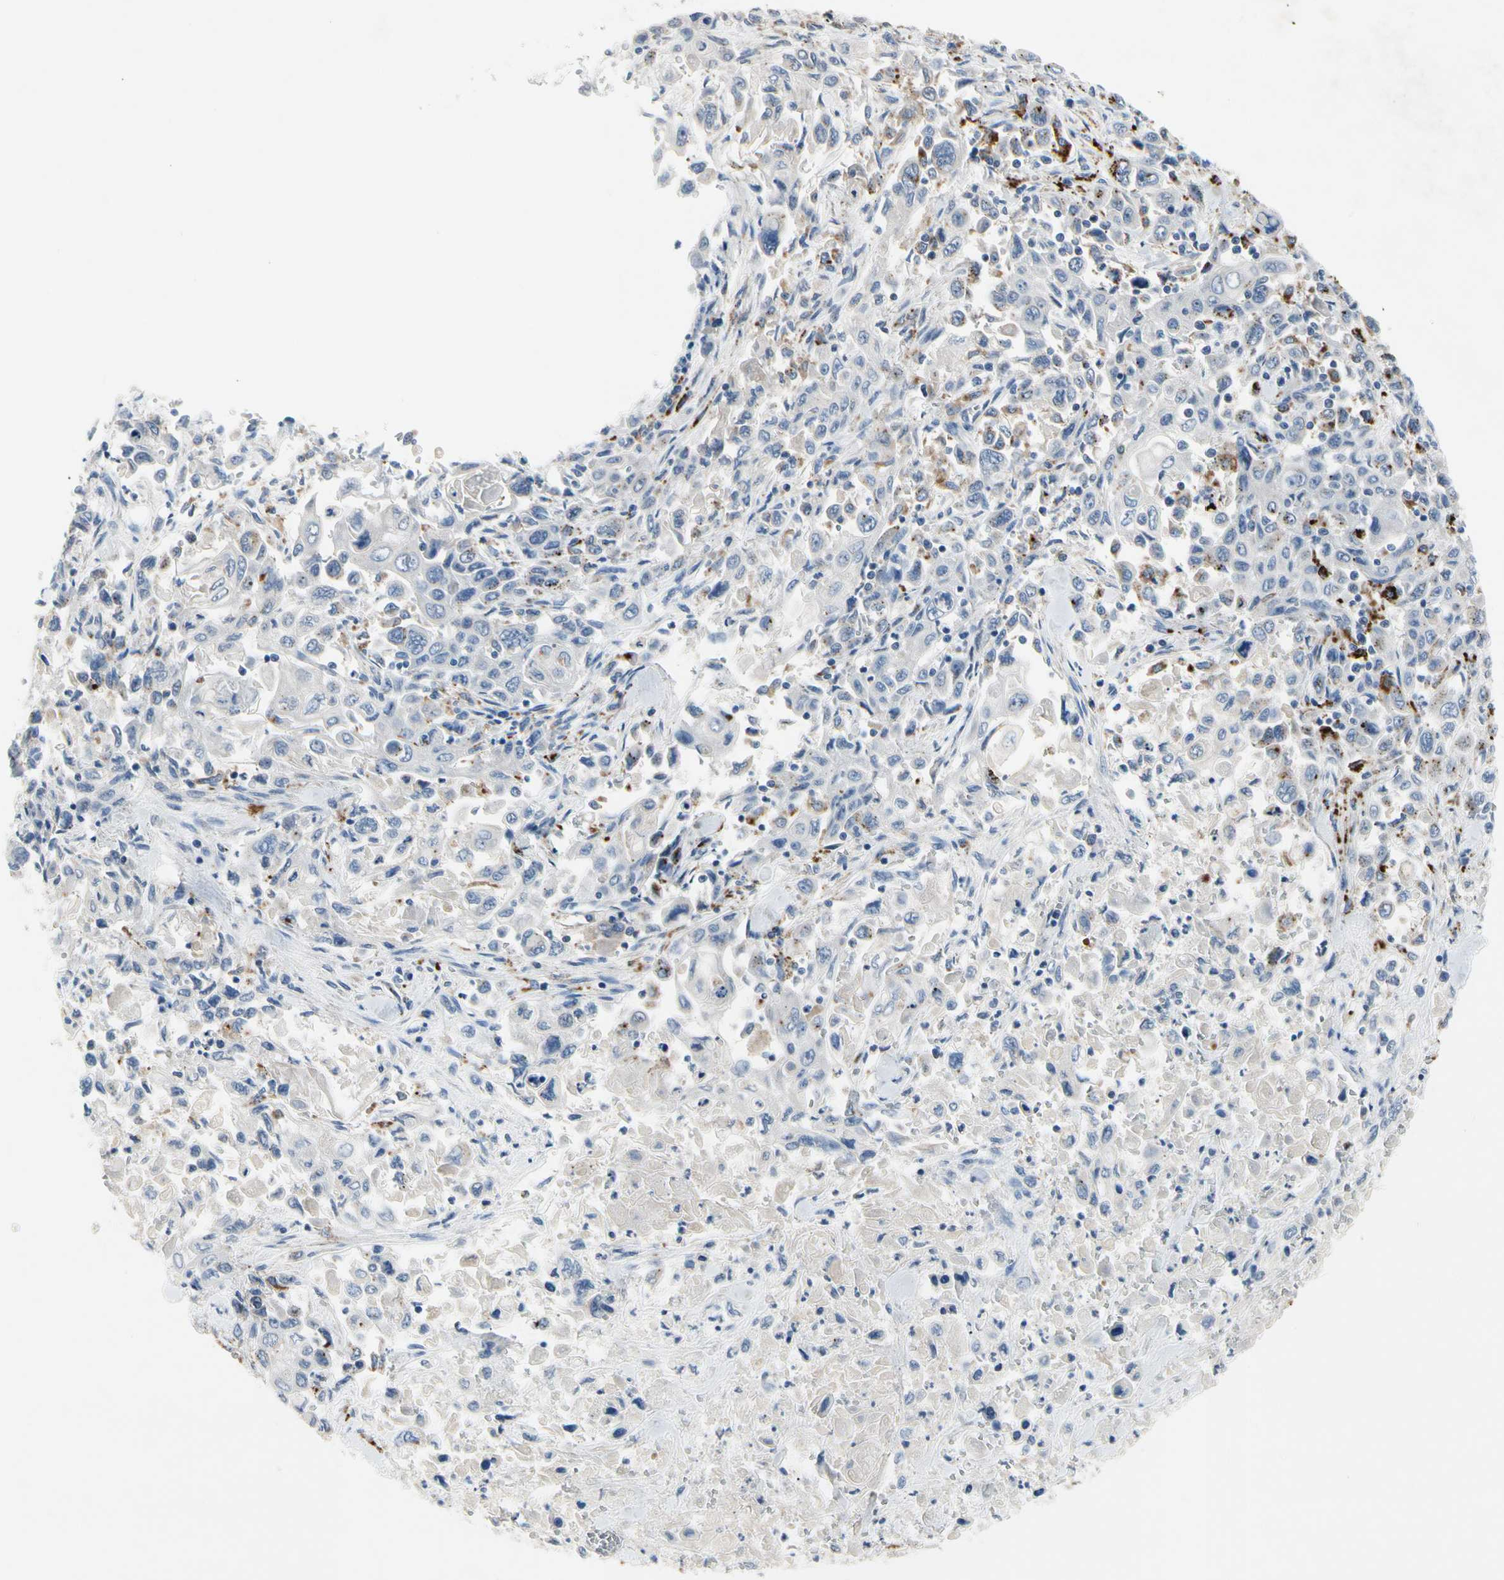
{"staining": {"intensity": "negative", "quantity": "none", "location": "none"}, "tissue": "pancreatic cancer", "cell_type": "Tumor cells", "image_type": "cancer", "snomed": [{"axis": "morphology", "description": "Adenocarcinoma, NOS"}, {"axis": "topography", "description": "Pancreas"}], "caption": "This photomicrograph is of pancreatic cancer stained with immunohistochemistry (IHC) to label a protein in brown with the nuclei are counter-stained blue. There is no positivity in tumor cells.", "gene": "RETSAT", "patient": {"sex": "male", "age": 70}}